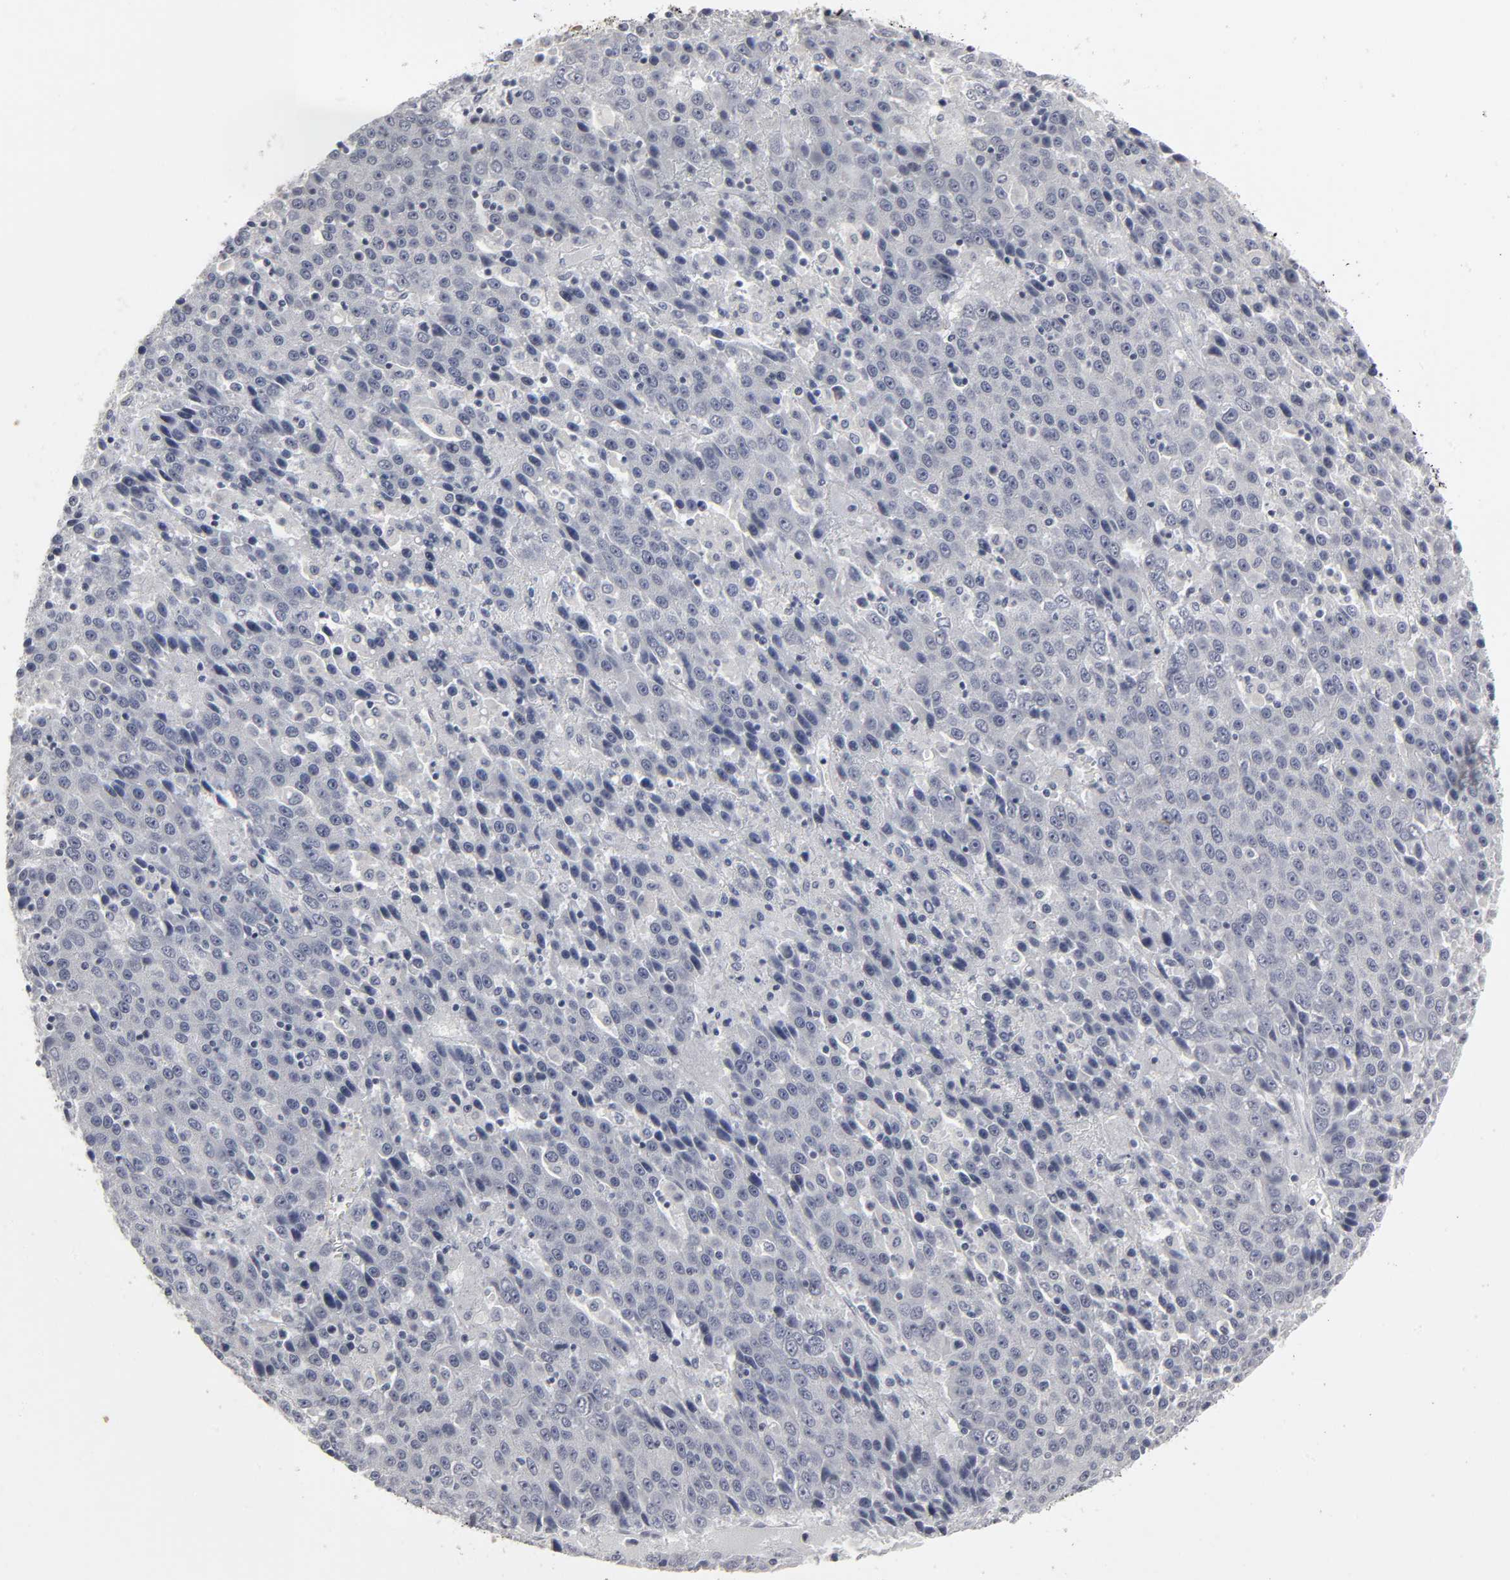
{"staining": {"intensity": "negative", "quantity": "none", "location": "none"}, "tissue": "liver cancer", "cell_type": "Tumor cells", "image_type": "cancer", "snomed": [{"axis": "morphology", "description": "Carcinoma, Hepatocellular, NOS"}, {"axis": "topography", "description": "Liver"}], "caption": "Tumor cells show no significant protein expression in liver cancer.", "gene": "TCAP", "patient": {"sex": "female", "age": 53}}